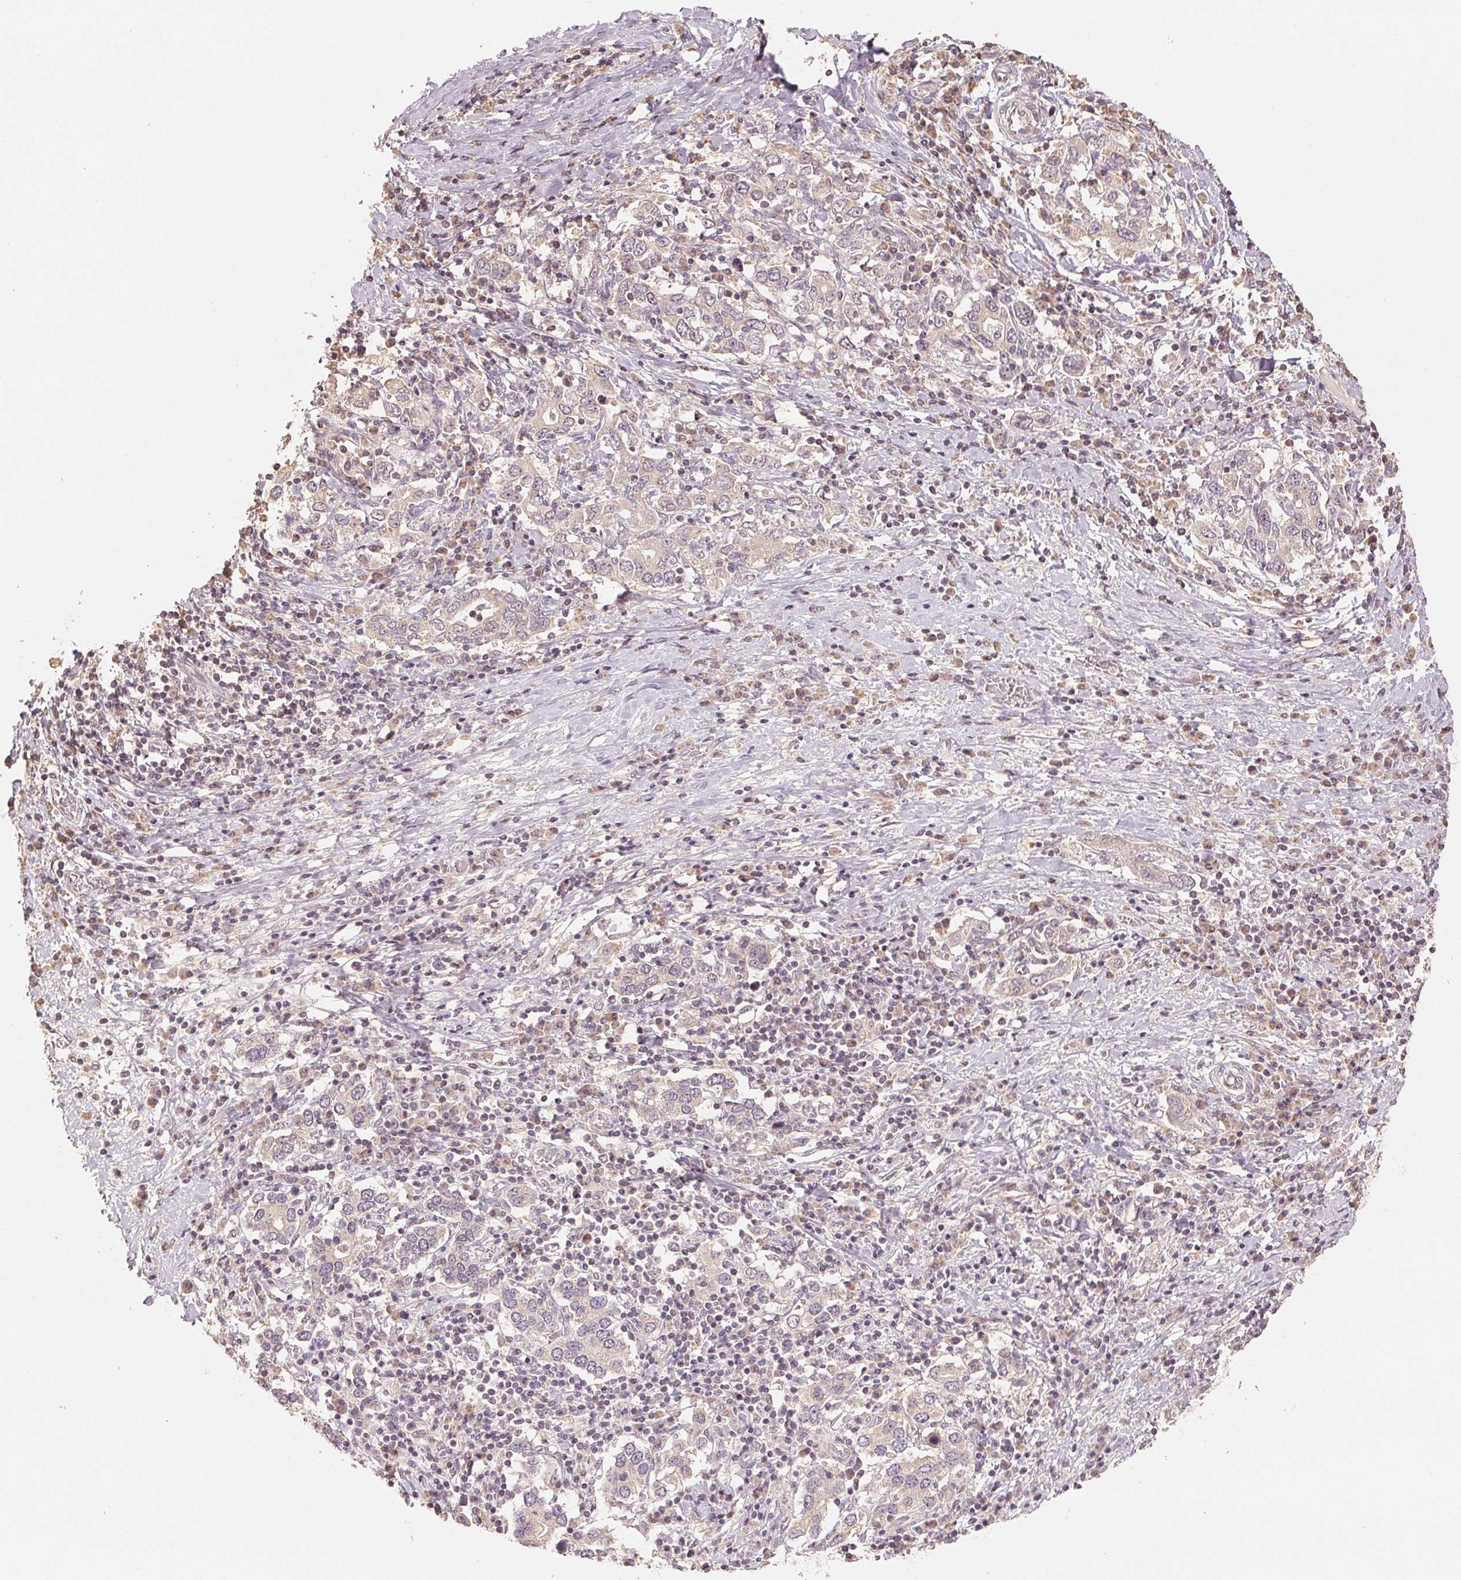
{"staining": {"intensity": "negative", "quantity": "none", "location": "none"}, "tissue": "stomach cancer", "cell_type": "Tumor cells", "image_type": "cancer", "snomed": [{"axis": "morphology", "description": "Adenocarcinoma, NOS"}, {"axis": "topography", "description": "Stomach, upper"}, {"axis": "topography", "description": "Stomach"}], "caption": "There is no significant expression in tumor cells of stomach adenocarcinoma.", "gene": "COX14", "patient": {"sex": "male", "age": 62}}